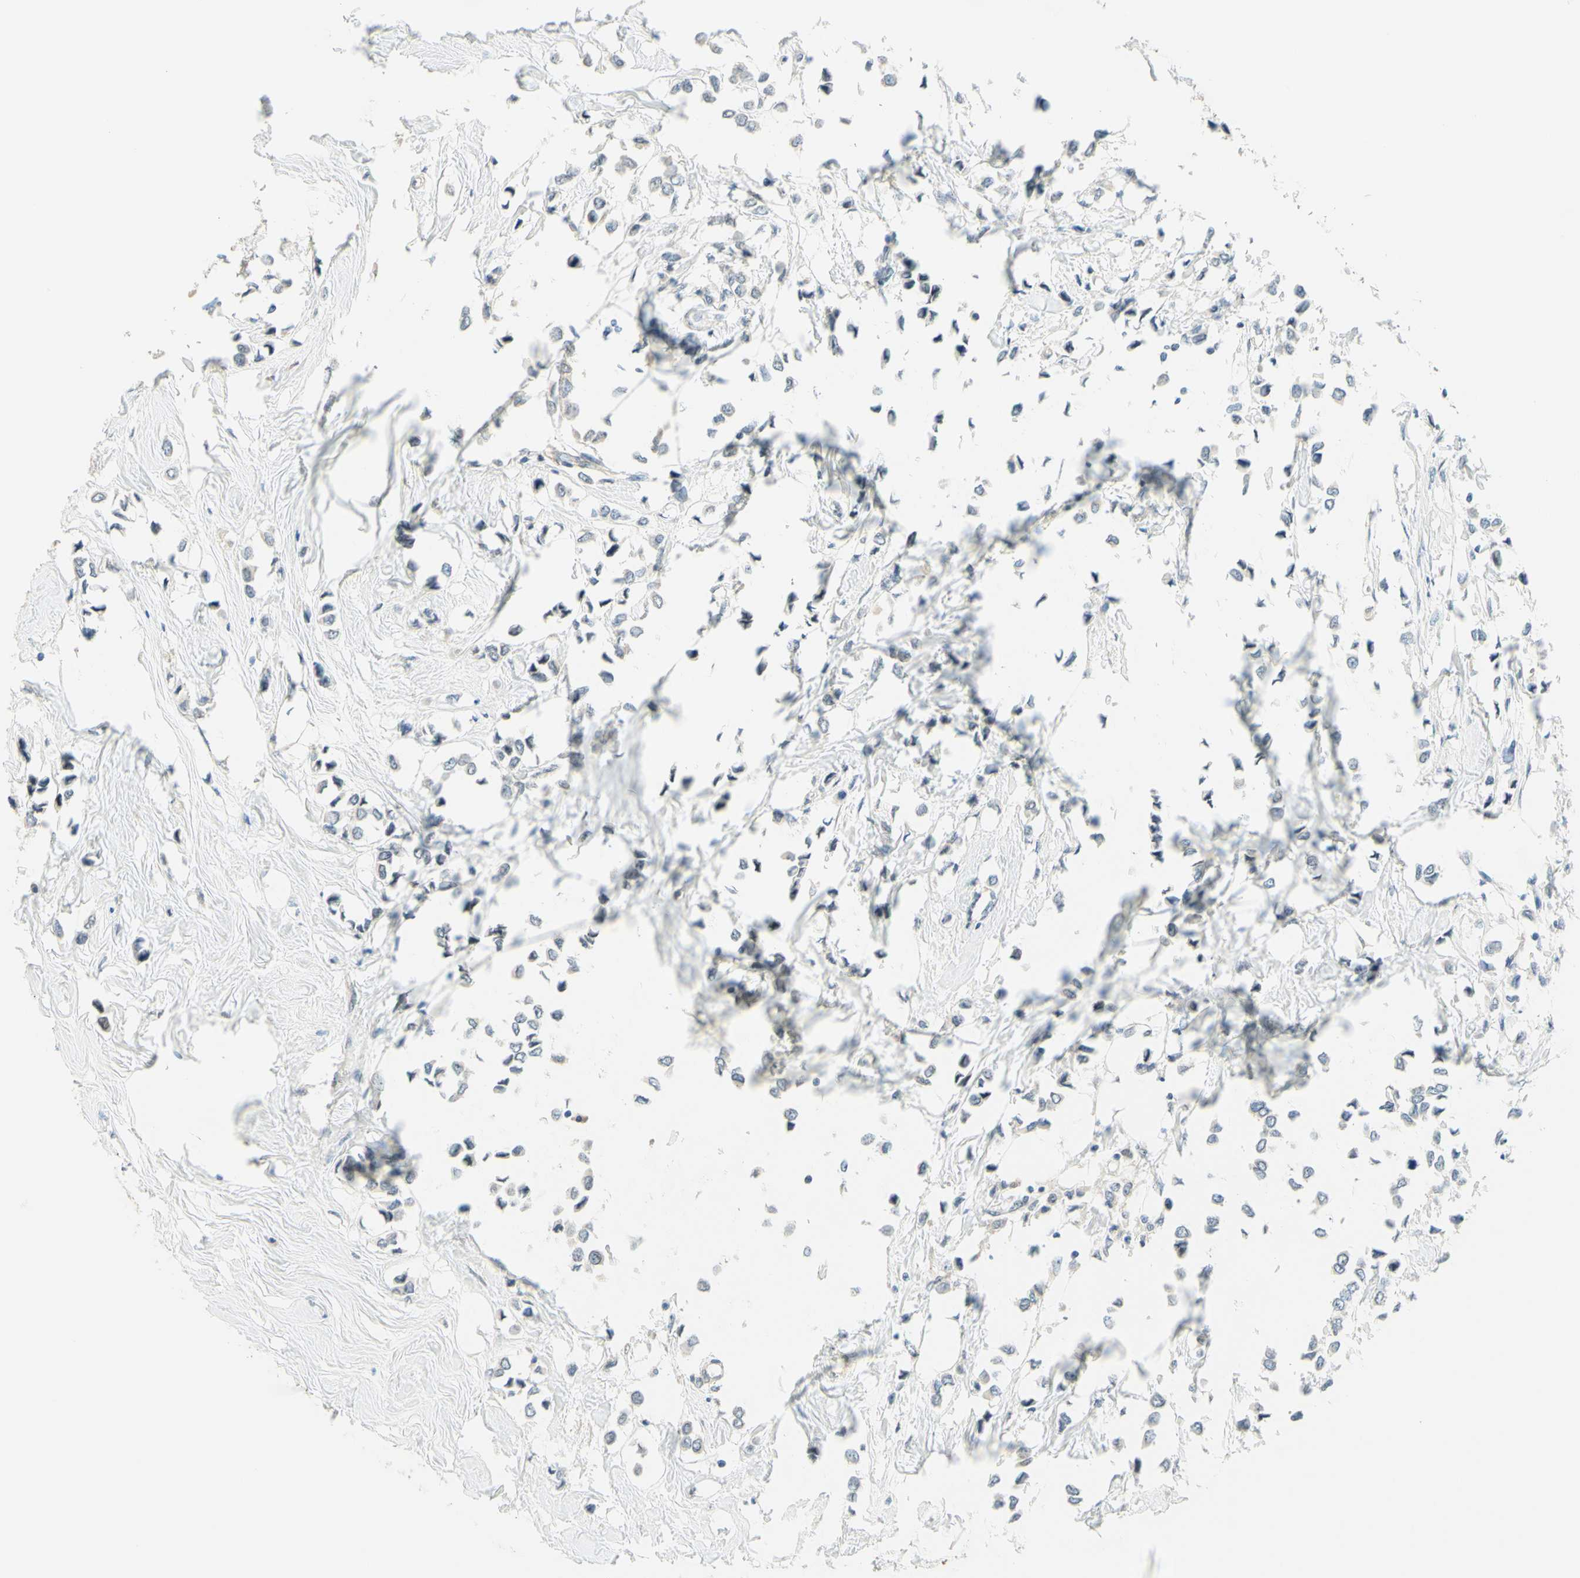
{"staining": {"intensity": "negative", "quantity": "none", "location": "none"}, "tissue": "breast cancer", "cell_type": "Tumor cells", "image_type": "cancer", "snomed": [{"axis": "morphology", "description": "Lobular carcinoma"}, {"axis": "topography", "description": "Breast"}], "caption": "This is an immunohistochemistry (IHC) histopathology image of lobular carcinoma (breast). There is no positivity in tumor cells.", "gene": "C2CD2L", "patient": {"sex": "female", "age": 51}}